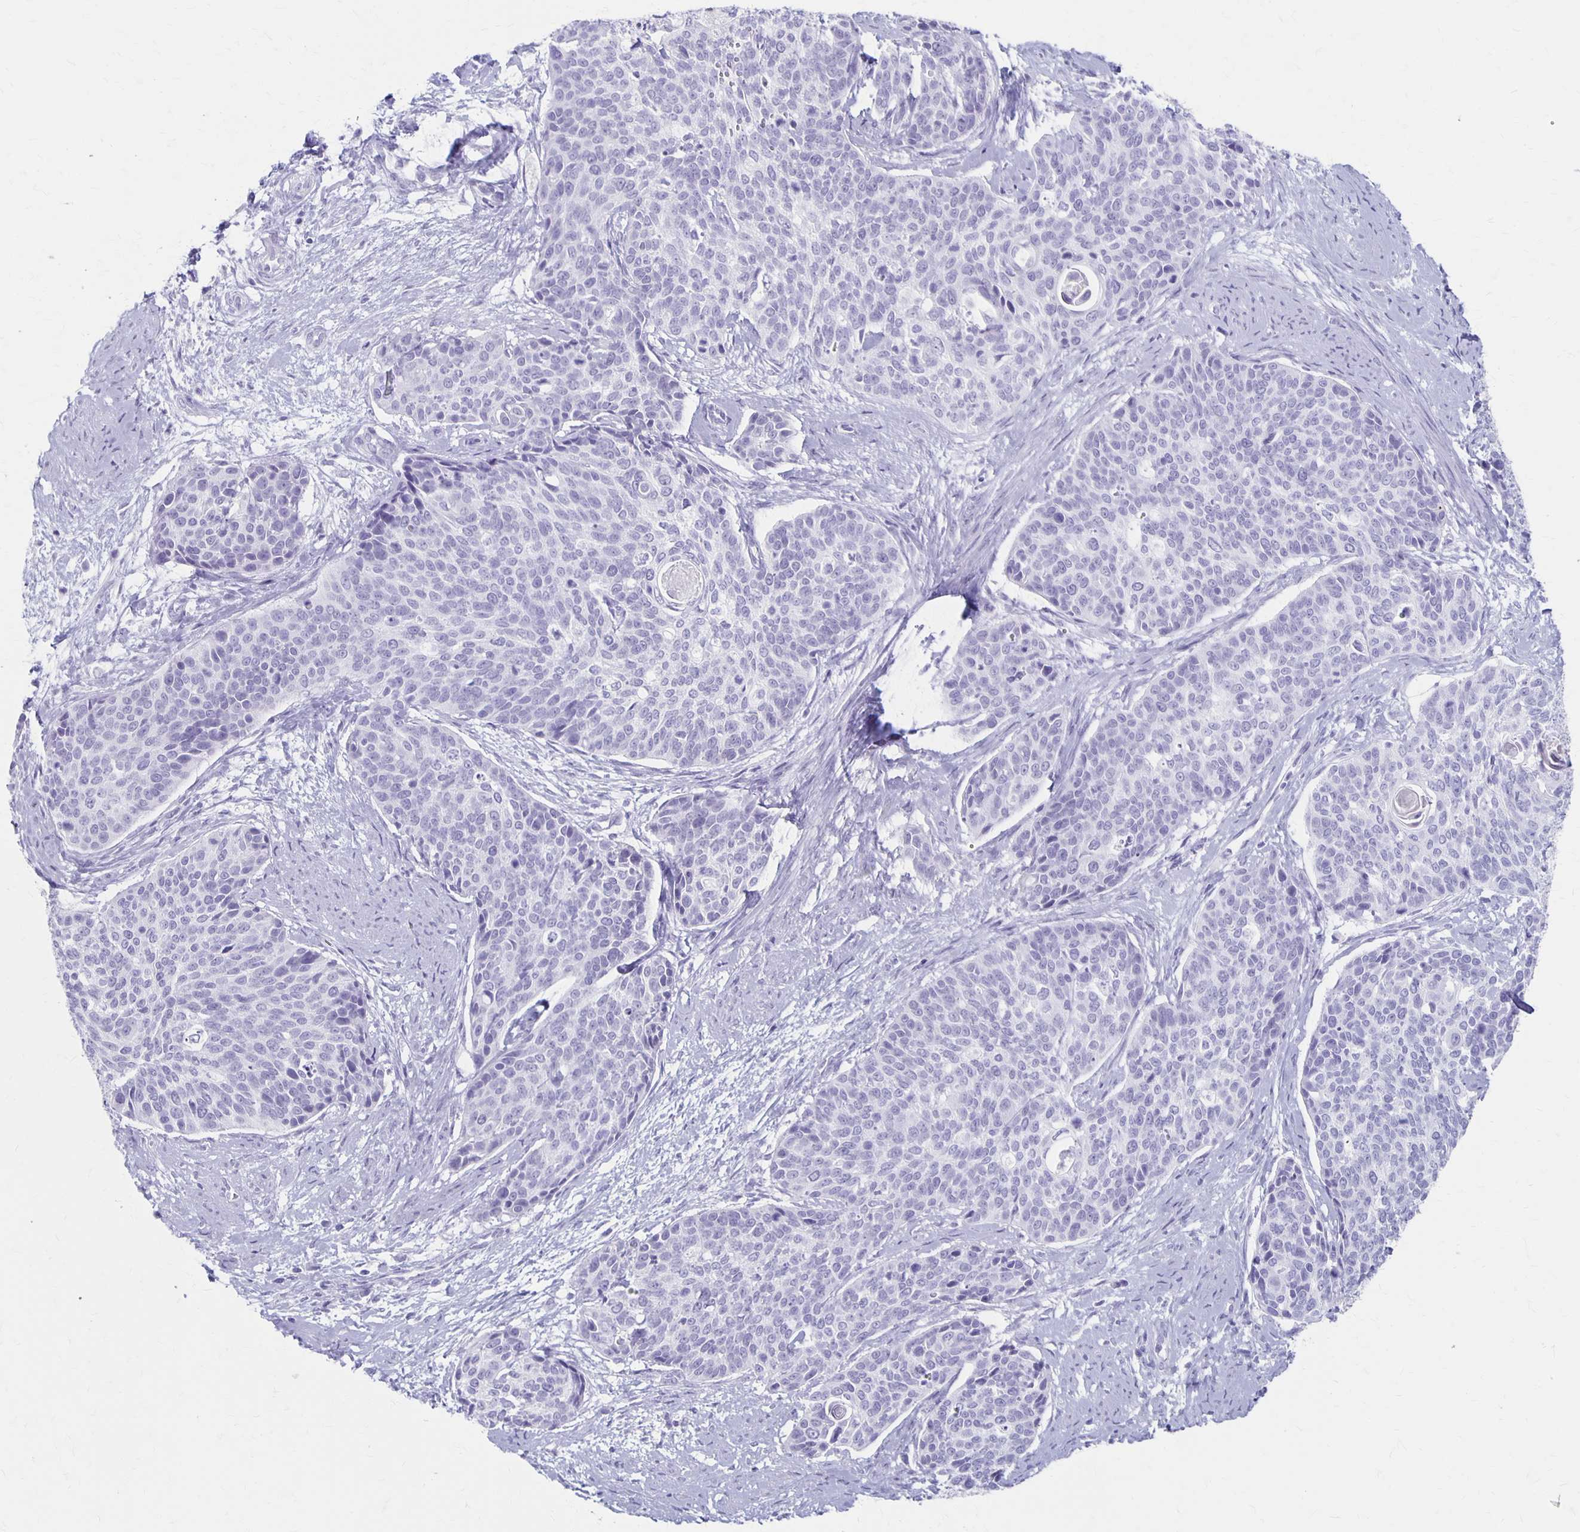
{"staining": {"intensity": "negative", "quantity": "none", "location": "none"}, "tissue": "cervical cancer", "cell_type": "Tumor cells", "image_type": "cancer", "snomed": [{"axis": "morphology", "description": "Squamous cell carcinoma, NOS"}, {"axis": "topography", "description": "Cervix"}], "caption": "Tumor cells show no significant expression in squamous cell carcinoma (cervical).", "gene": "MAGEC2", "patient": {"sex": "female", "age": 69}}